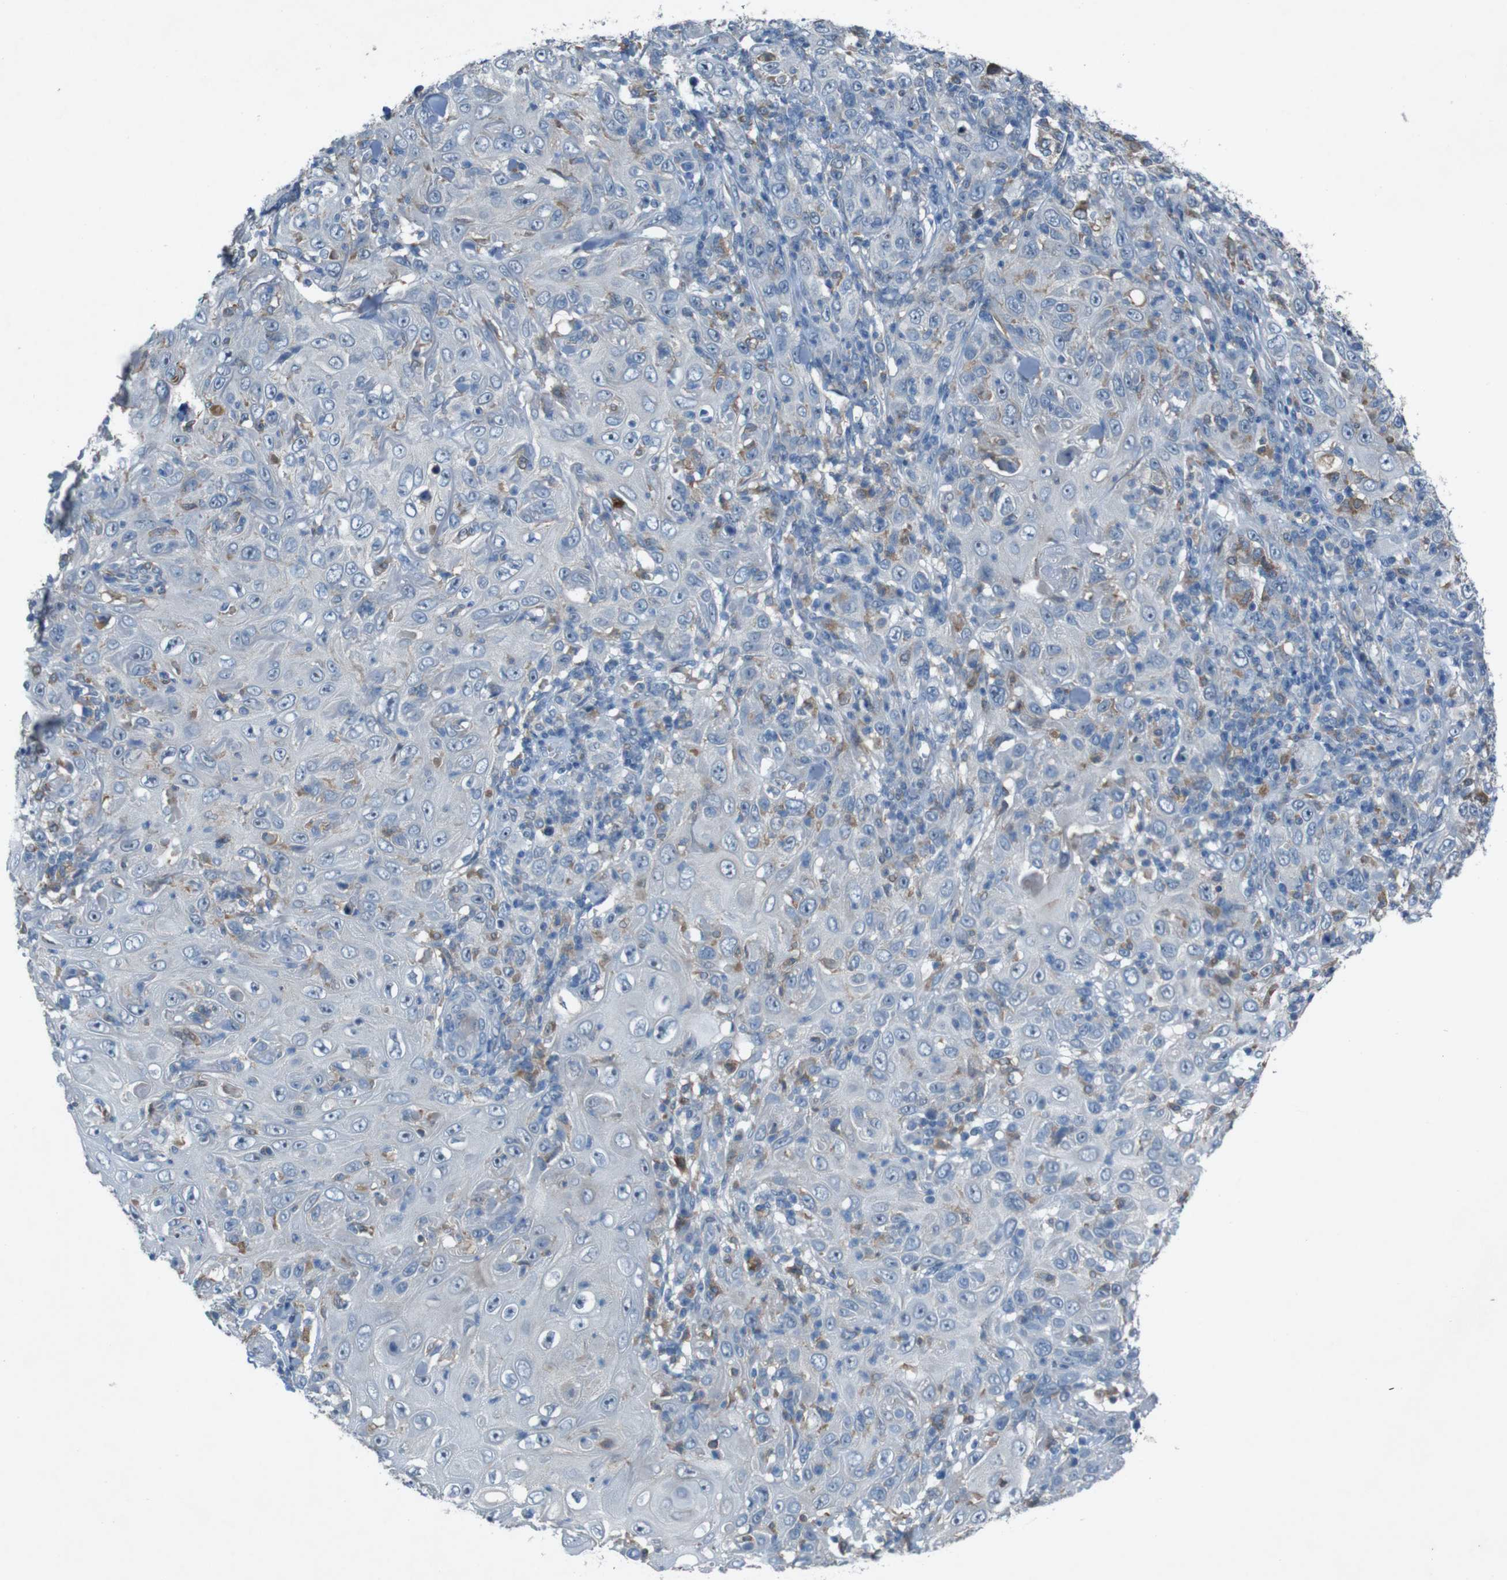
{"staining": {"intensity": "moderate", "quantity": "<25%", "location": "cytoplasmic/membranous"}, "tissue": "skin cancer", "cell_type": "Tumor cells", "image_type": "cancer", "snomed": [{"axis": "morphology", "description": "Squamous cell carcinoma, NOS"}, {"axis": "topography", "description": "Skin"}], "caption": "There is low levels of moderate cytoplasmic/membranous positivity in tumor cells of squamous cell carcinoma (skin), as demonstrated by immunohistochemical staining (brown color).", "gene": "MOGAT3", "patient": {"sex": "female", "age": 88}}